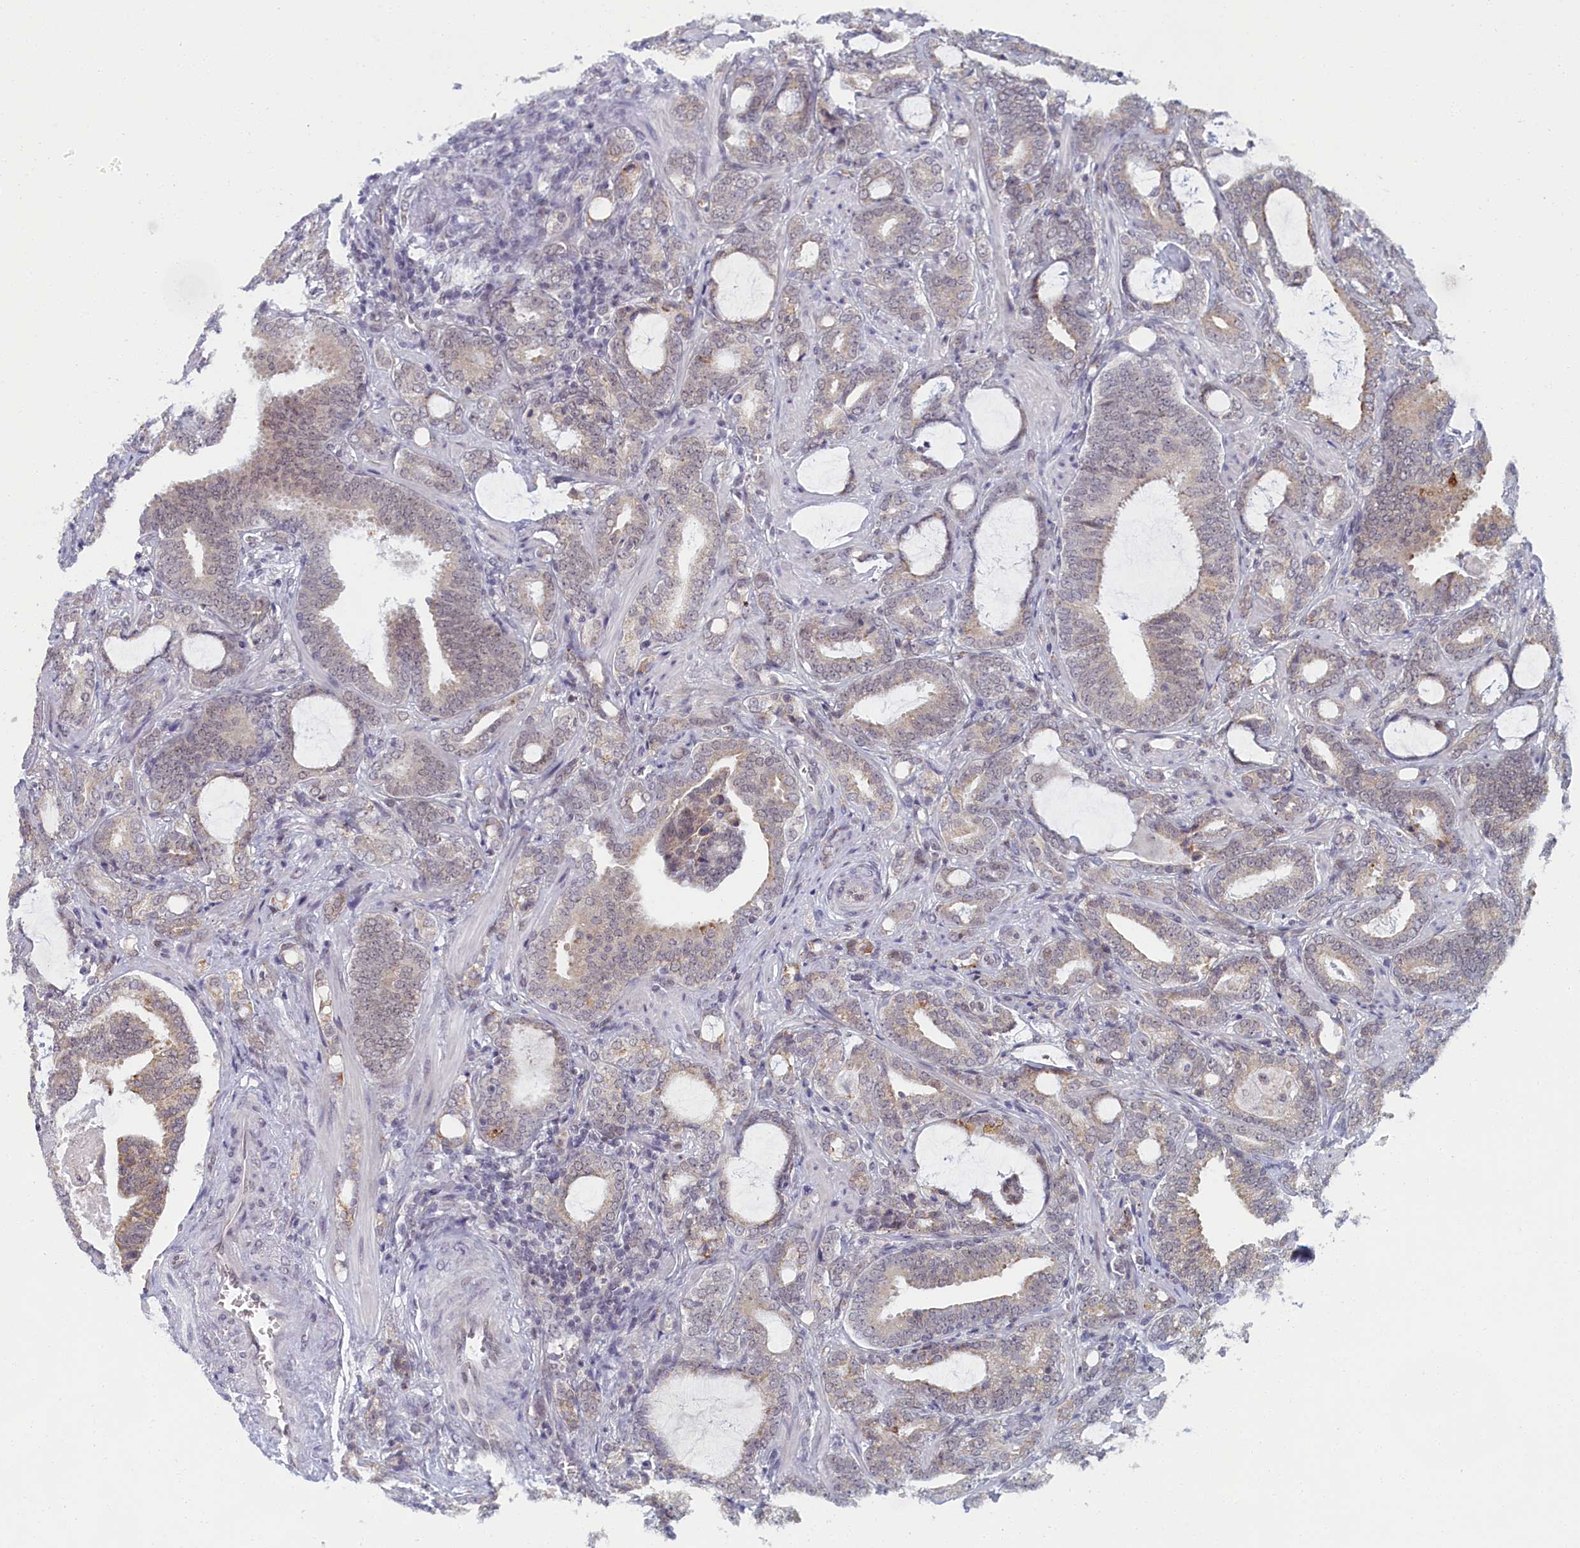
{"staining": {"intensity": "negative", "quantity": "none", "location": "none"}, "tissue": "prostate cancer", "cell_type": "Tumor cells", "image_type": "cancer", "snomed": [{"axis": "morphology", "description": "Adenocarcinoma, High grade"}, {"axis": "topography", "description": "Prostate and seminal vesicle, NOS"}], "caption": "This is an IHC photomicrograph of prostate cancer (adenocarcinoma (high-grade)). There is no staining in tumor cells.", "gene": "DNAJC17", "patient": {"sex": "male", "age": 67}}